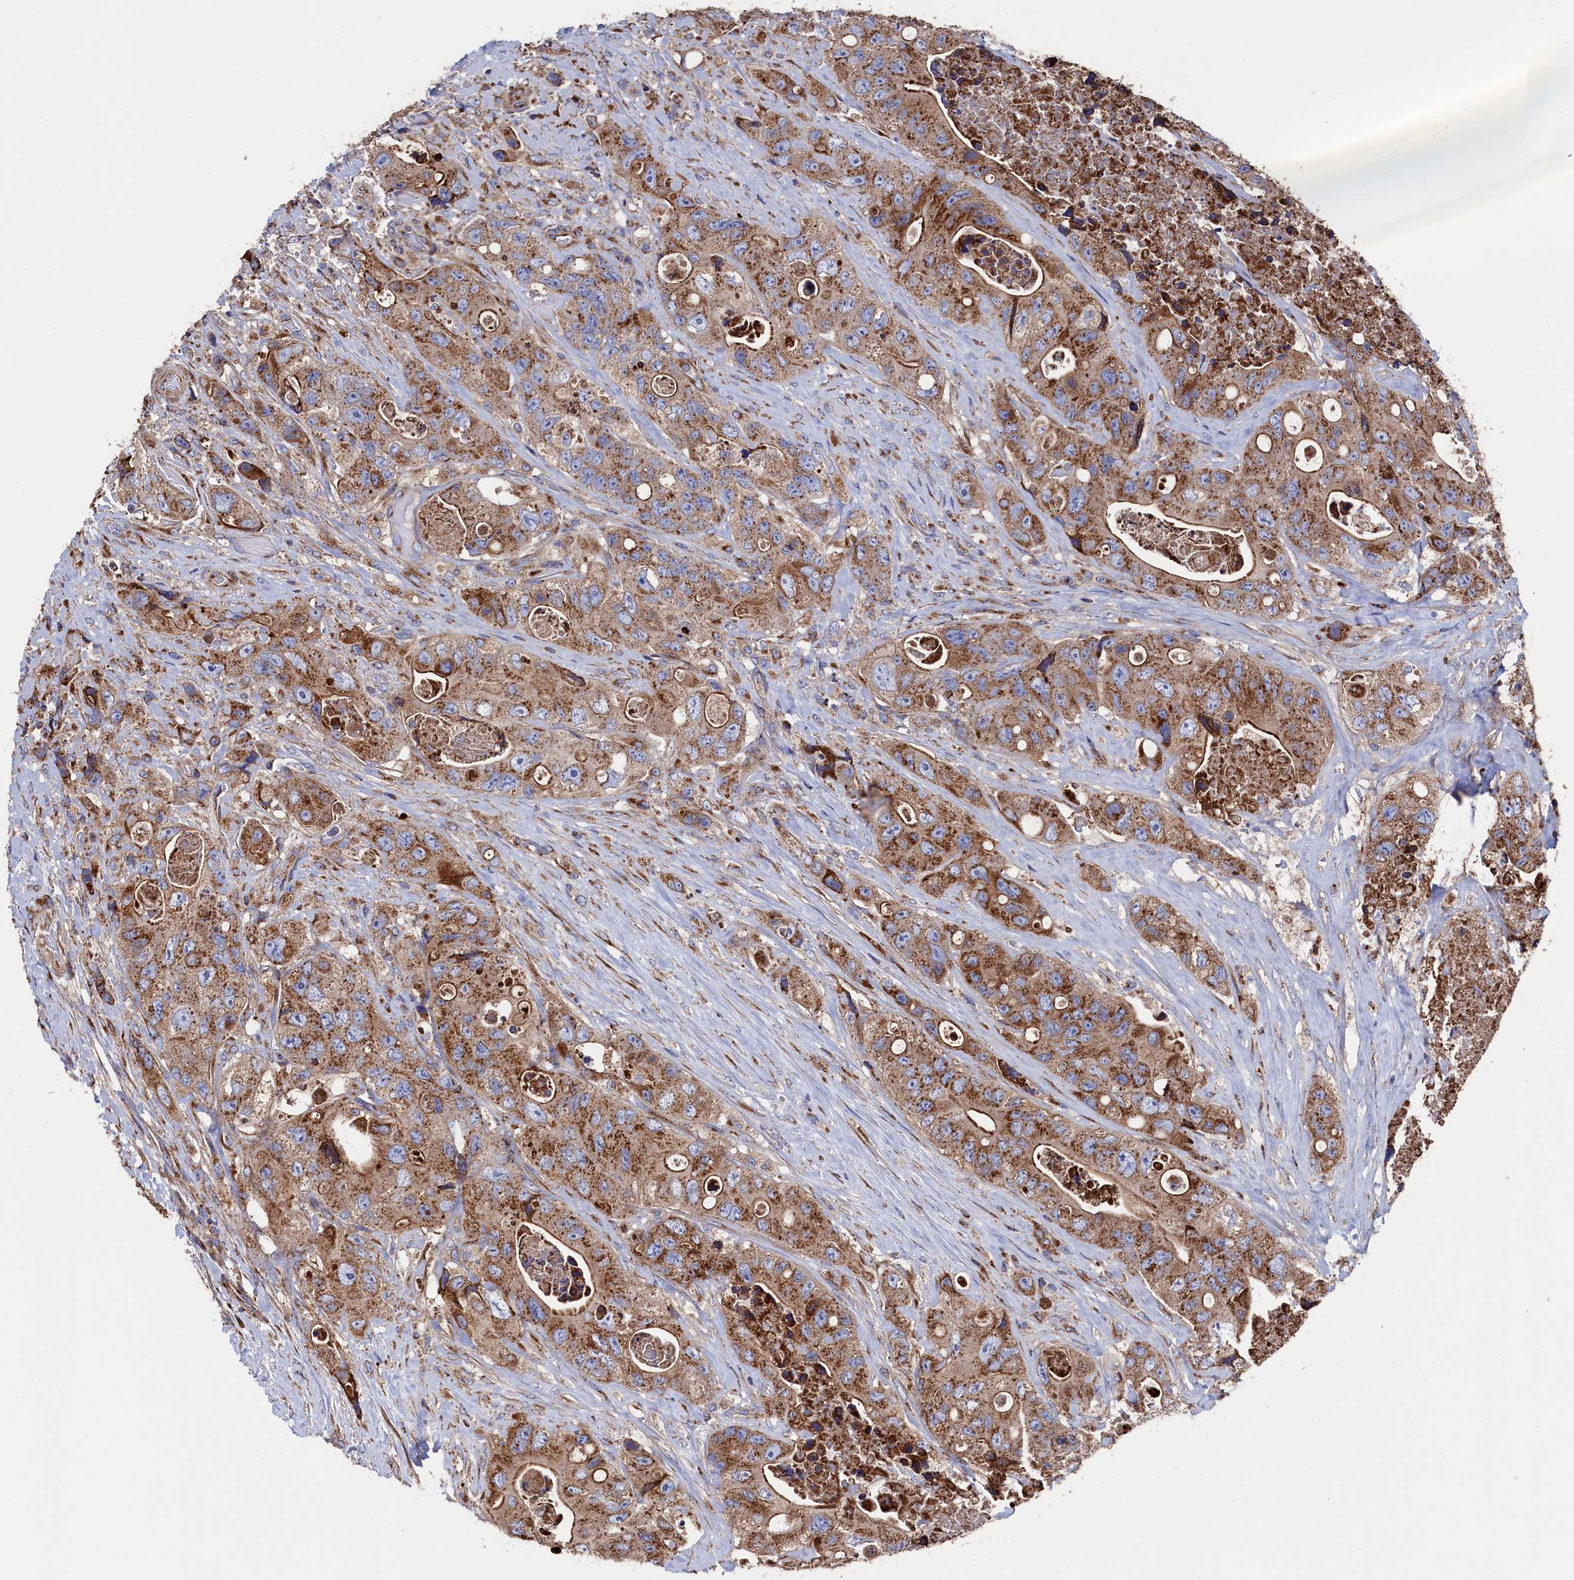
{"staining": {"intensity": "moderate", "quantity": ">75%", "location": "cytoplasmic/membranous"}, "tissue": "colorectal cancer", "cell_type": "Tumor cells", "image_type": "cancer", "snomed": [{"axis": "morphology", "description": "Adenocarcinoma, NOS"}, {"axis": "topography", "description": "Colon"}], "caption": "Protein expression analysis of human colorectal cancer reveals moderate cytoplasmic/membranous expression in approximately >75% of tumor cells. Using DAB (3,3'-diaminobenzidine) (brown) and hematoxylin (blue) stains, captured at high magnification using brightfield microscopy.", "gene": "PRRC1", "patient": {"sex": "female", "age": 46}}